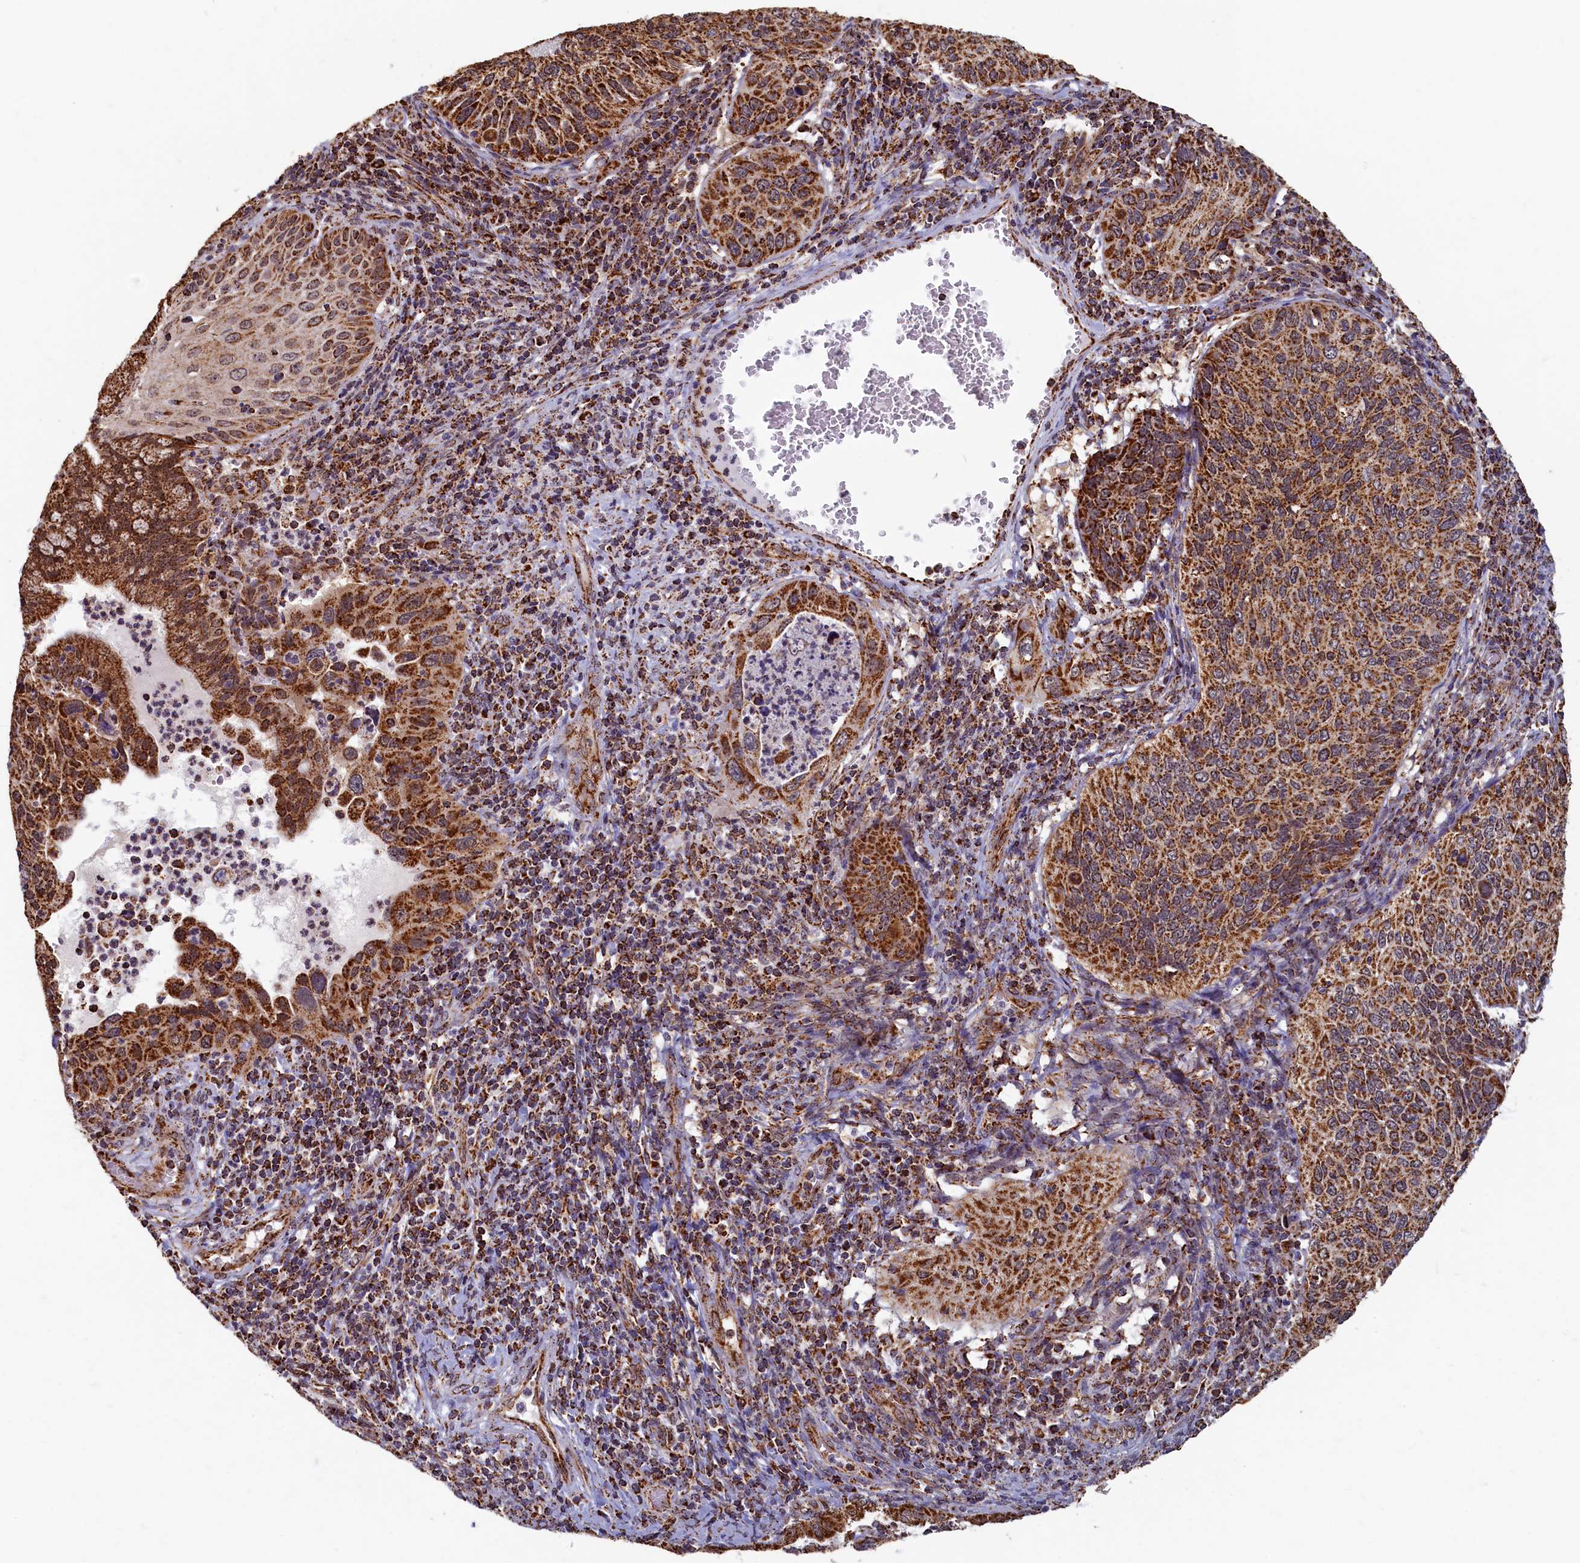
{"staining": {"intensity": "strong", "quantity": ">75%", "location": "cytoplasmic/membranous"}, "tissue": "cervical cancer", "cell_type": "Tumor cells", "image_type": "cancer", "snomed": [{"axis": "morphology", "description": "Squamous cell carcinoma, NOS"}, {"axis": "topography", "description": "Cervix"}], "caption": "Cervical squamous cell carcinoma tissue demonstrates strong cytoplasmic/membranous staining in approximately >75% of tumor cells, visualized by immunohistochemistry. (brown staining indicates protein expression, while blue staining denotes nuclei).", "gene": "SPR", "patient": {"sex": "female", "age": 38}}